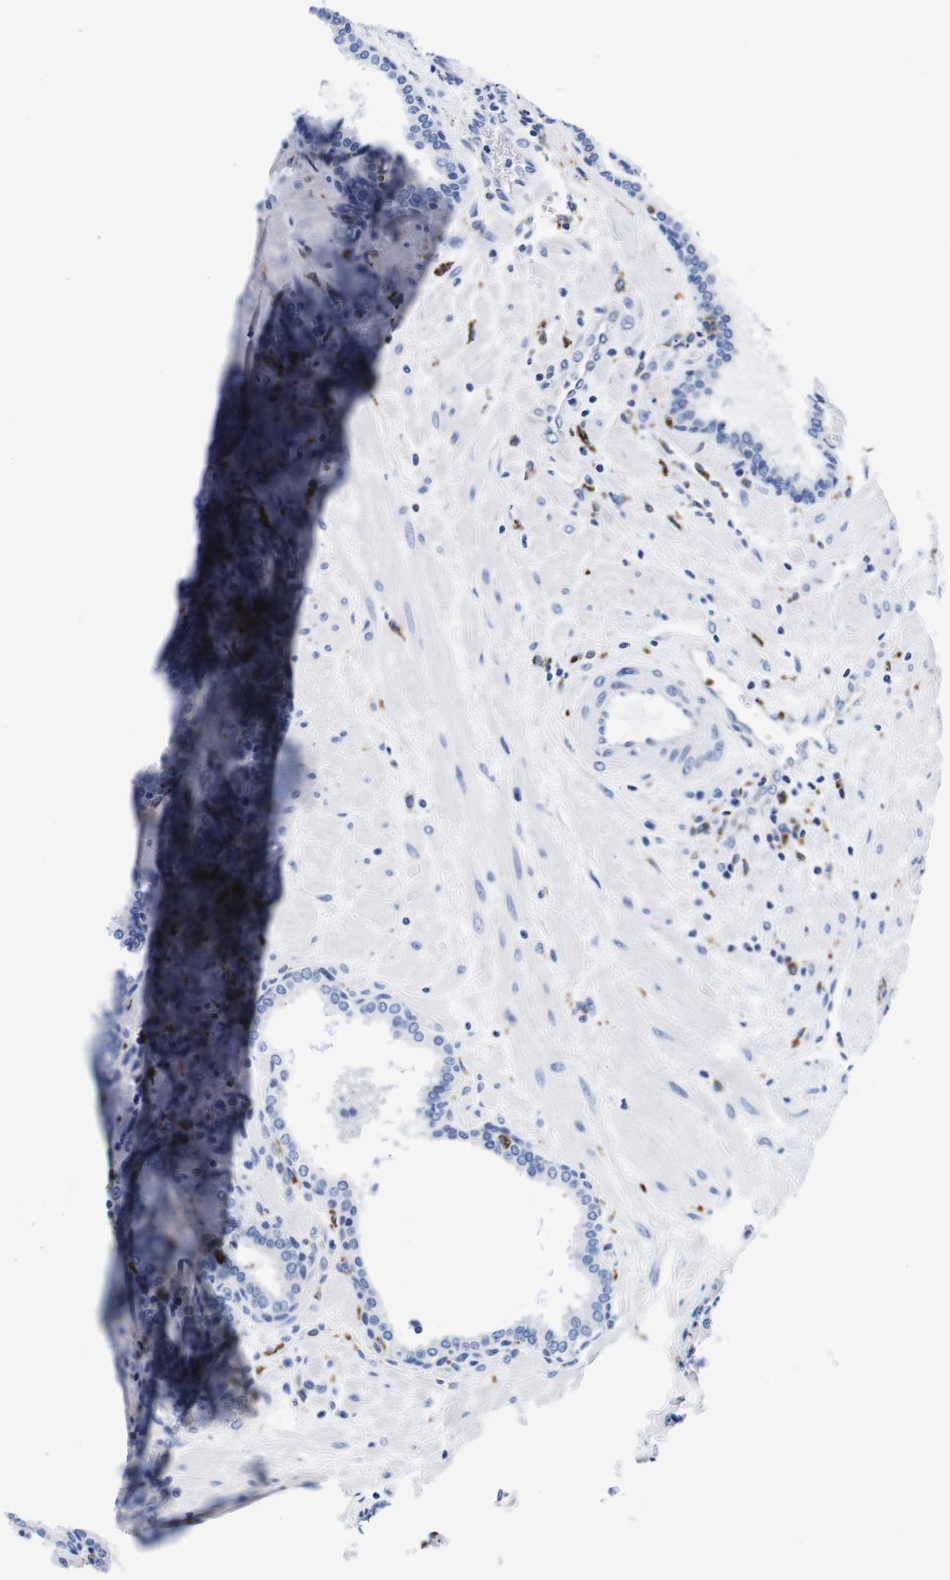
{"staining": {"intensity": "negative", "quantity": "none", "location": "none"}, "tissue": "prostate", "cell_type": "Glandular cells", "image_type": "normal", "snomed": [{"axis": "morphology", "description": "Normal tissue, NOS"}, {"axis": "topography", "description": "Prostate"}], "caption": "An IHC photomicrograph of unremarkable prostate is shown. There is no staining in glandular cells of prostate. The staining was performed using DAB to visualize the protein expression in brown, while the nuclei were stained in blue with hematoxylin (Magnification: 20x).", "gene": "ENSG00000248993", "patient": {"sex": "male", "age": 51}}